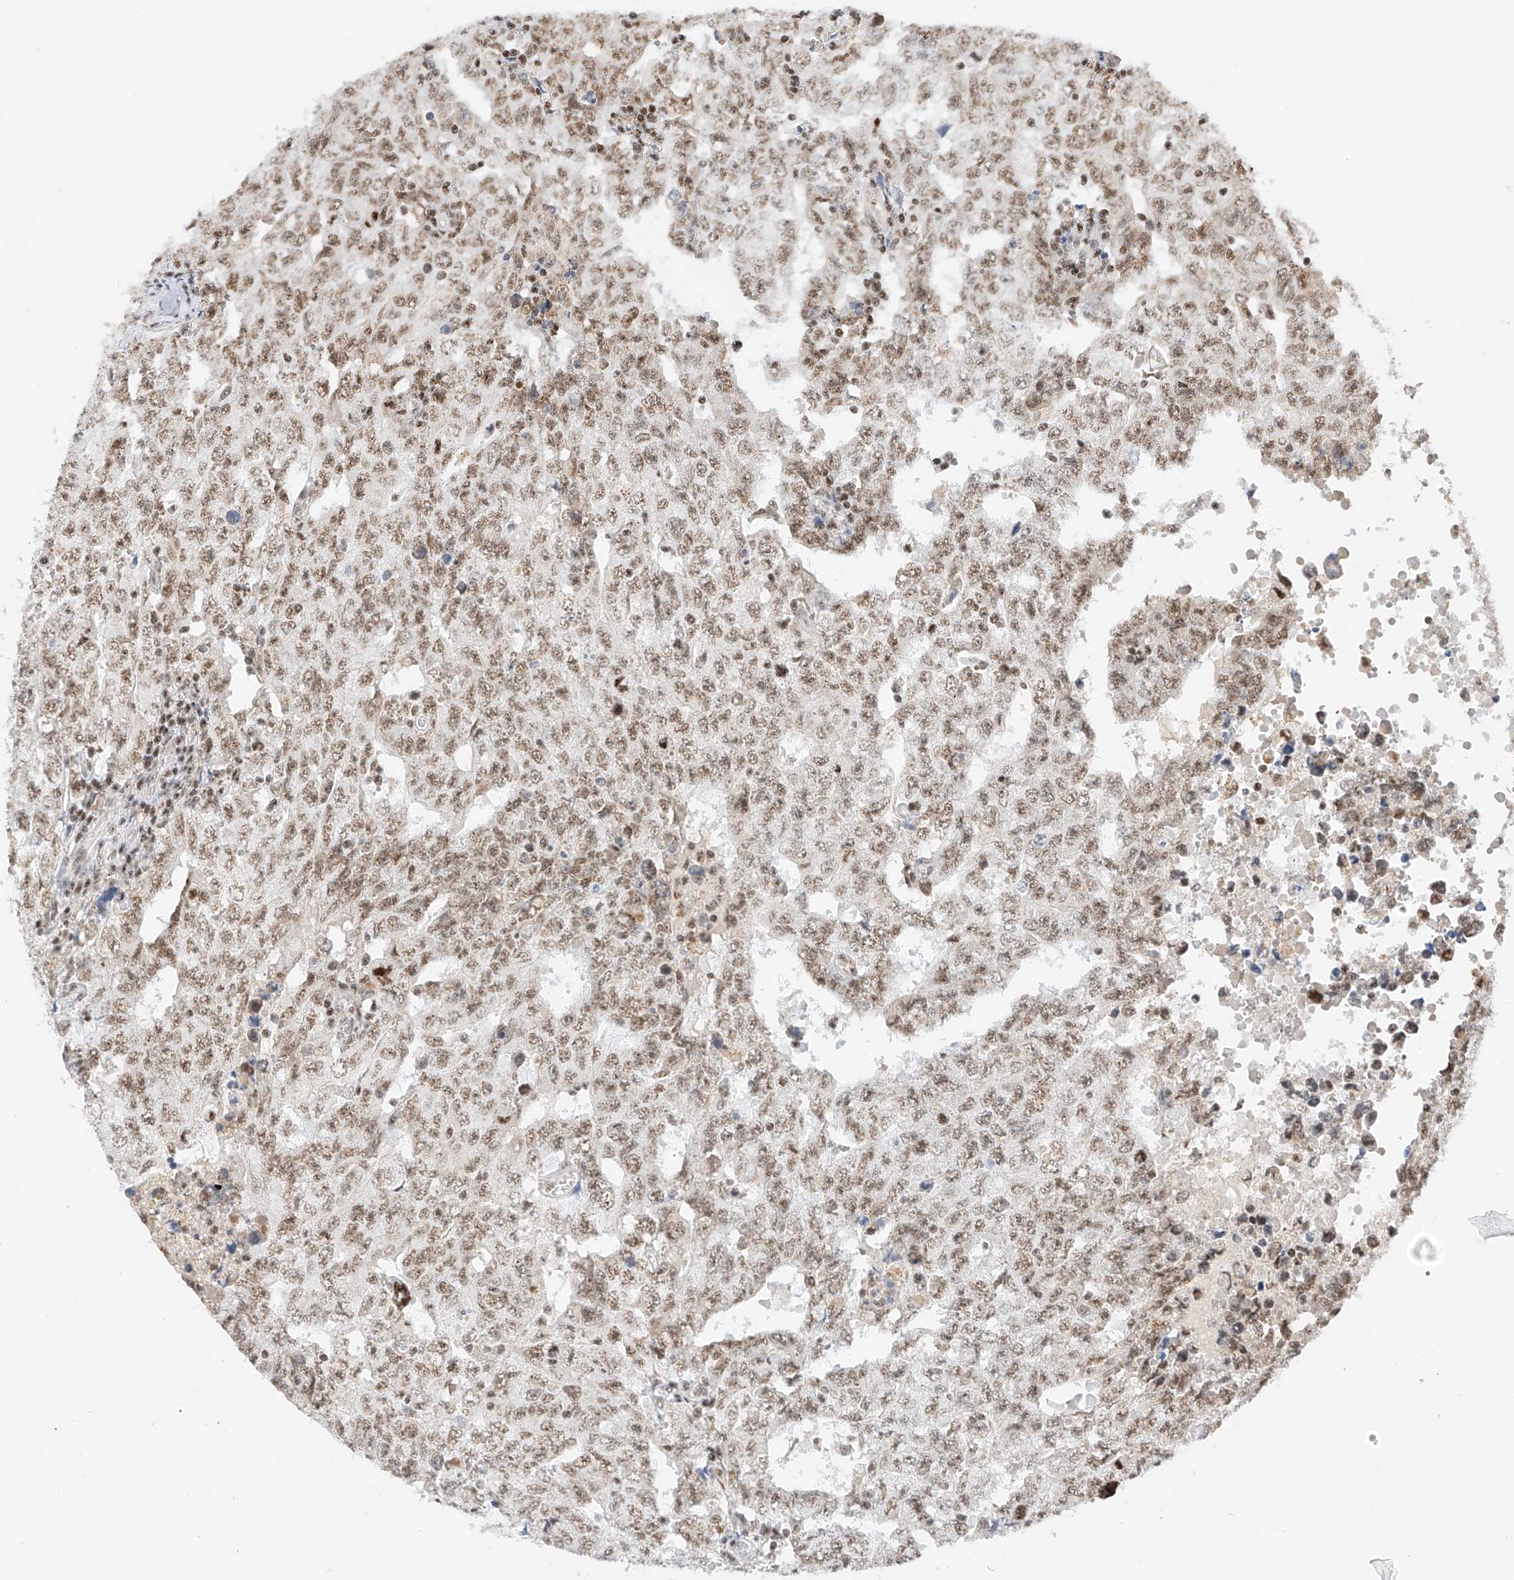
{"staining": {"intensity": "moderate", "quantity": ">75%", "location": "nuclear"}, "tissue": "testis cancer", "cell_type": "Tumor cells", "image_type": "cancer", "snomed": [{"axis": "morphology", "description": "Carcinoma, Embryonal, NOS"}, {"axis": "topography", "description": "Testis"}], "caption": "A micrograph of testis embryonal carcinoma stained for a protein demonstrates moderate nuclear brown staining in tumor cells.", "gene": "NRF1", "patient": {"sex": "male", "age": 26}}